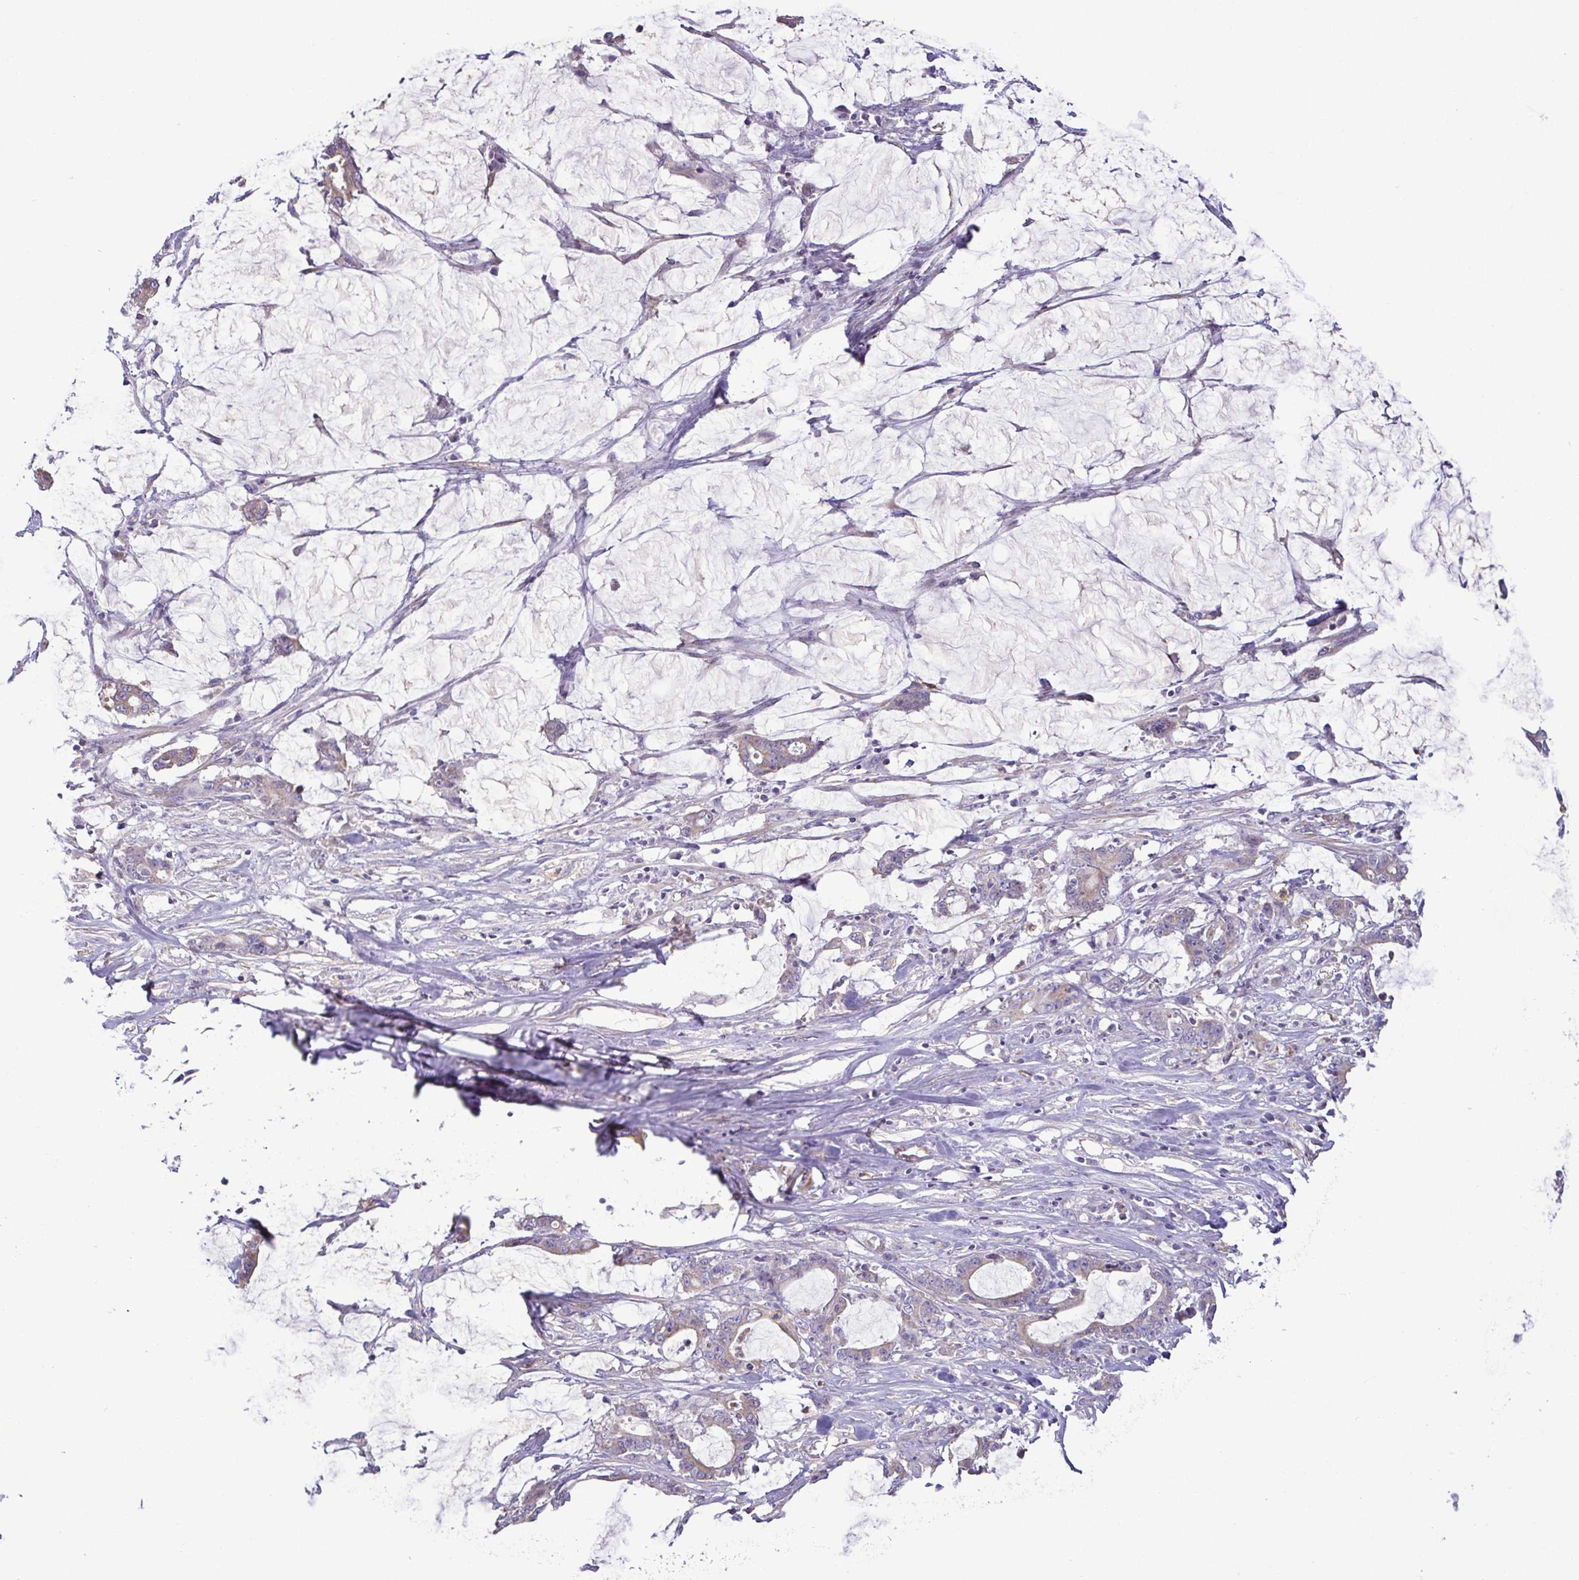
{"staining": {"intensity": "negative", "quantity": "none", "location": "none"}, "tissue": "stomach cancer", "cell_type": "Tumor cells", "image_type": "cancer", "snomed": [{"axis": "morphology", "description": "Adenocarcinoma, NOS"}, {"axis": "topography", "description": "Stomach, upper"}], "caption": "Stomach adenocarcinoma was stained to show a protein in brown. There is no significant staining in tumor cells.", "gene": "MYL10", "patient": {"sex": "male", "age": 68}}